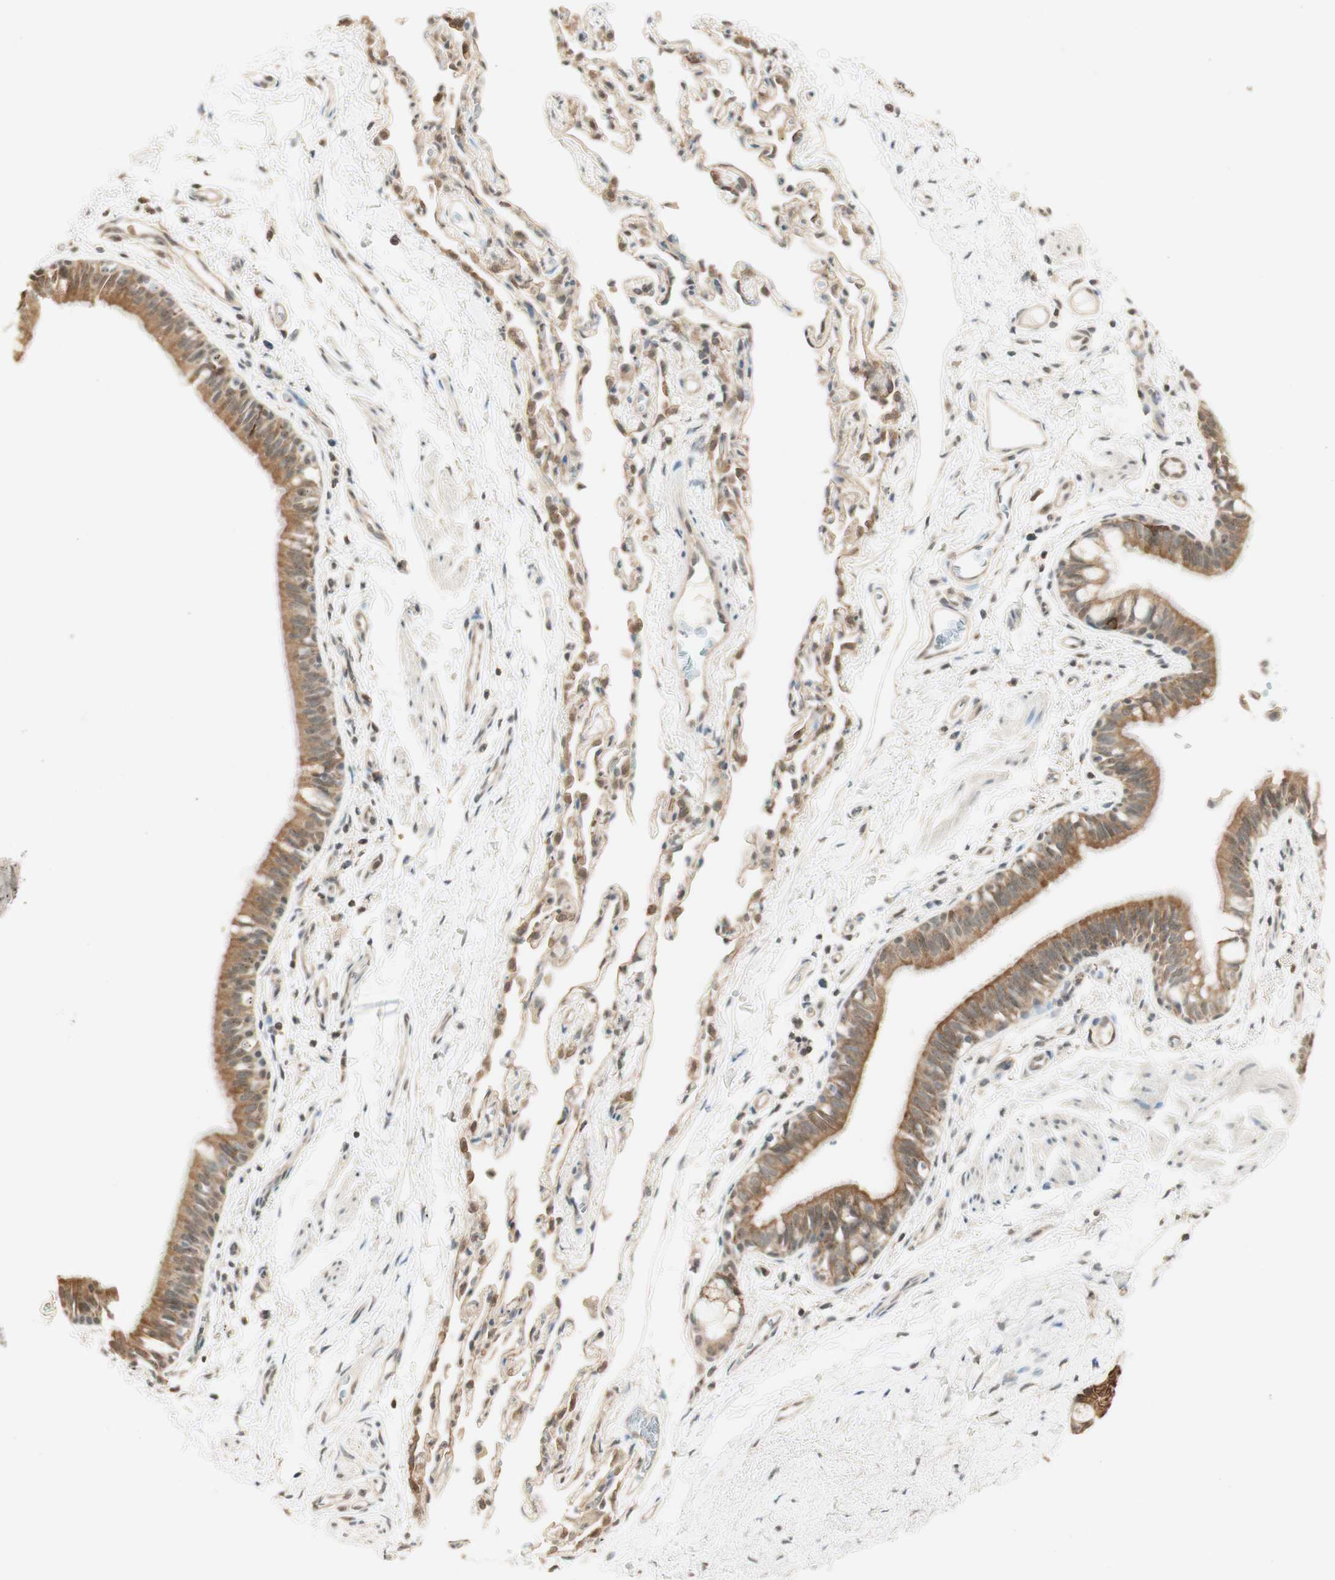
{"staining": {"intensity": "moderate", "quantity": ">75%", "location": "cytoplasmic/membranous"}, "tissue": "bronchus", "cell_type": "Respiratory epithelial cells", "image_type": "normal", "snomed": [{"axis": "morphology", "description": "Normal tissue, NOS"}, {"axis": "topography", "description": "Bronchus"}, {"axis": "topography", "description": "Lung"}], "caption": "Immunohistochemistry (IHC) of normal human bronchus shows medium levels of moderate cytoplasmic/membranous positivity in approximately >75% of respiratory epithelial cells. (DAB (3,3'-diaminobenzidine) IHC with brightfield microscopy, high magnification).", "gene": "SPINT2", "patient": {"sex": "male", "age": 64}}